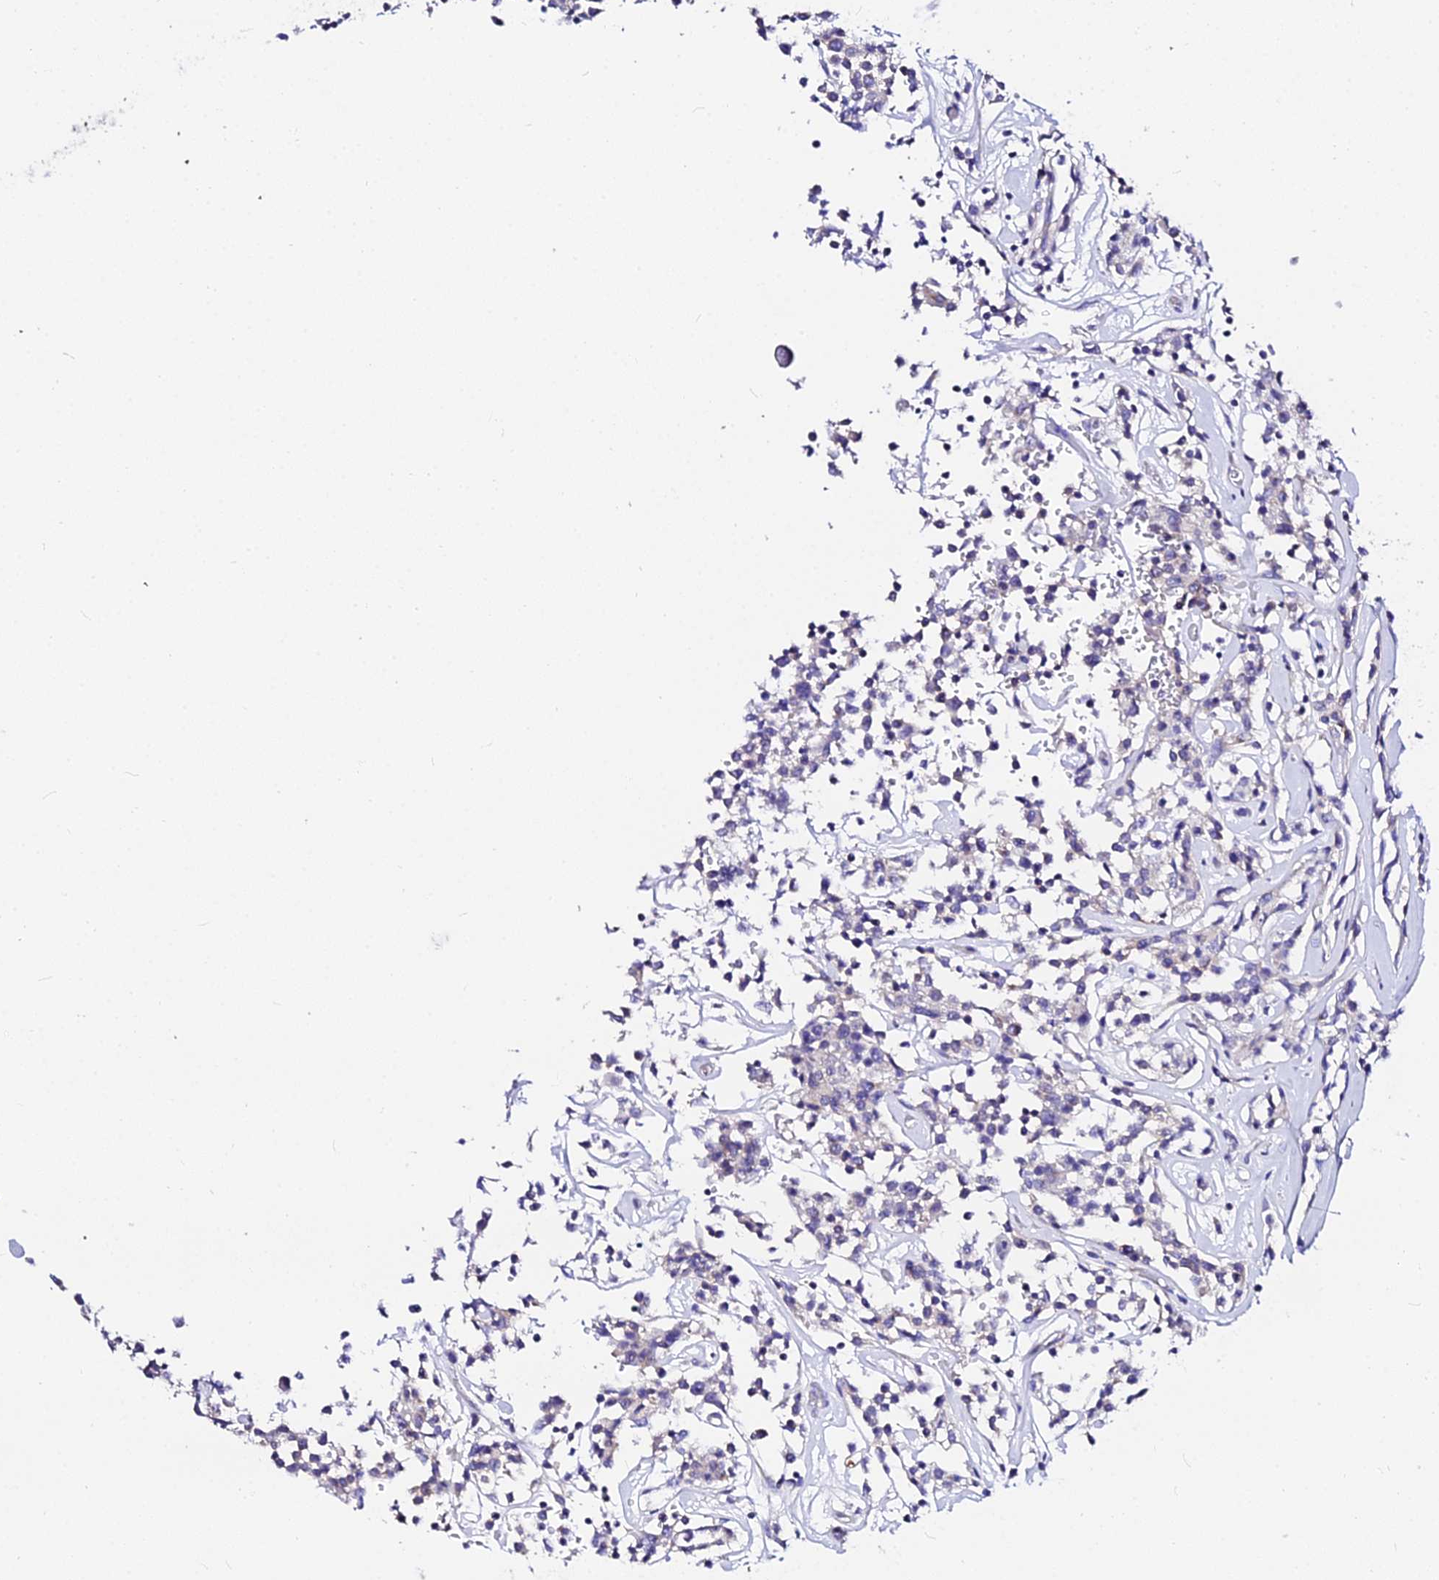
{"staining": {"intensity": "negative", "quantity": "none", "location": "none"}, "tissue": "lymphoma", "cell_type": "Tumor cells", "image_type": "cancer", "snomed": [{"axis": "morphology", "description": "Malignant lymphoma, non-Hodgkin's type, Low grade"}, {"axis": "topography", "description": "Small intestine"}], "caption": "DAB (3,3'-diaminobenzidine) immunohistochemical staining of human malignant lymphoma, non-Hodgkin's type (low-grade) shows no significant positivity in tumor cells.", "gene": "DAW1", "patient": {"sex": "female", "age": 59}}